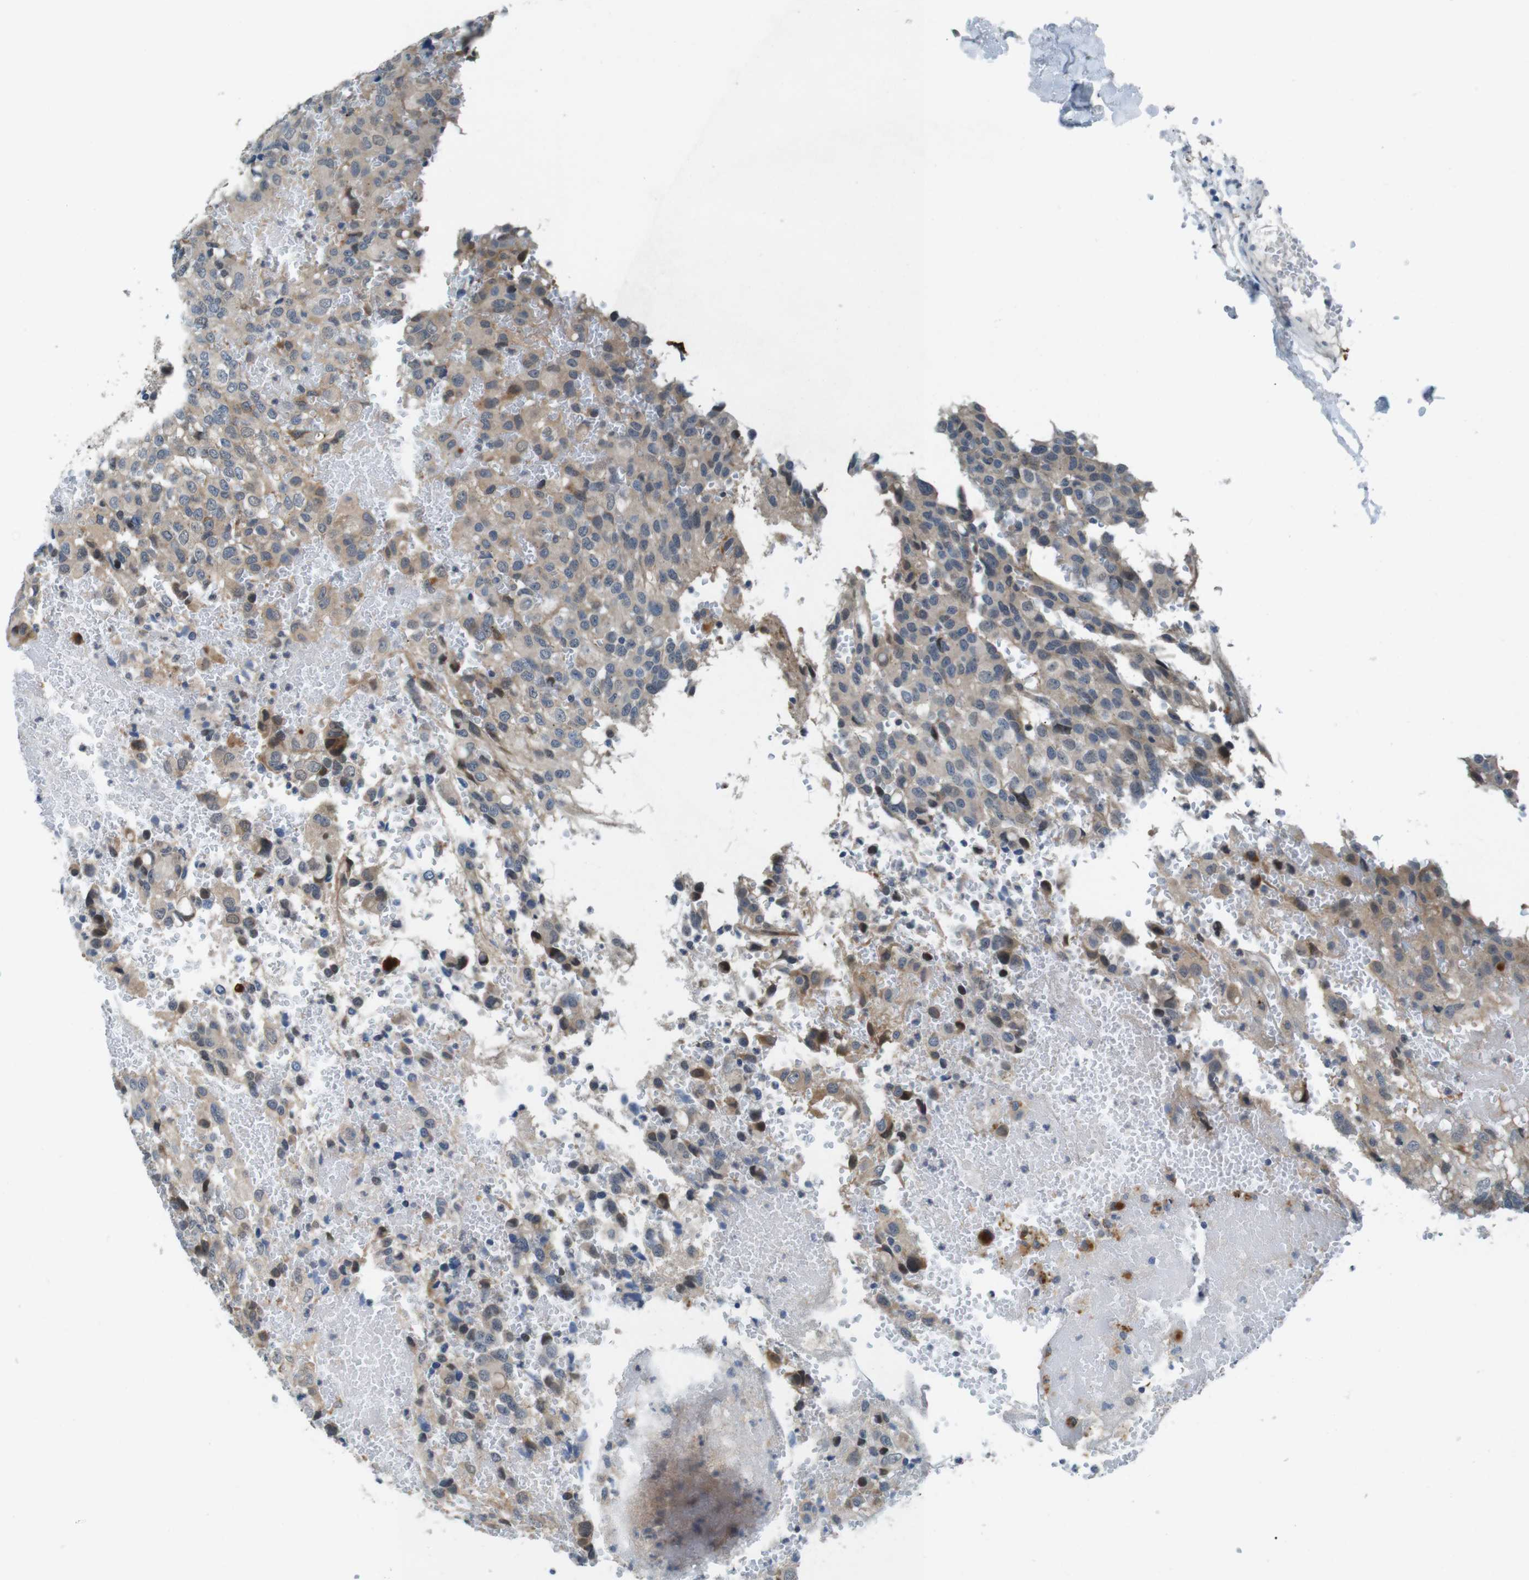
{"staining": {"intensity": "weak", "quantity": "25%-75%", "location": "cytoplasmic/membranous"}, "tissue": "glioma", "cell_type": "Tumor cells", "image_type": "cancer", "snomed": [{"axis": "morphology", "description": "Glioma, malignant, High grade"}, {"axis": "topography", "description": "Brain"}], "caption": "Immunohistochemistry staining of glioma, which displays low levels of weak cytoplasmic/membranous staining in approximately 25%-75% of tumor cells indicating weak cytoplasmic/membranous protein positivity. The staining was performed using DAB (3,3'-diaminobenzidine) (brown) for protein detection and nuclei were counterstained in hematoxylin (blue).", "gene": "LRP5", "patient": {"sex": "male", "age": 32}}